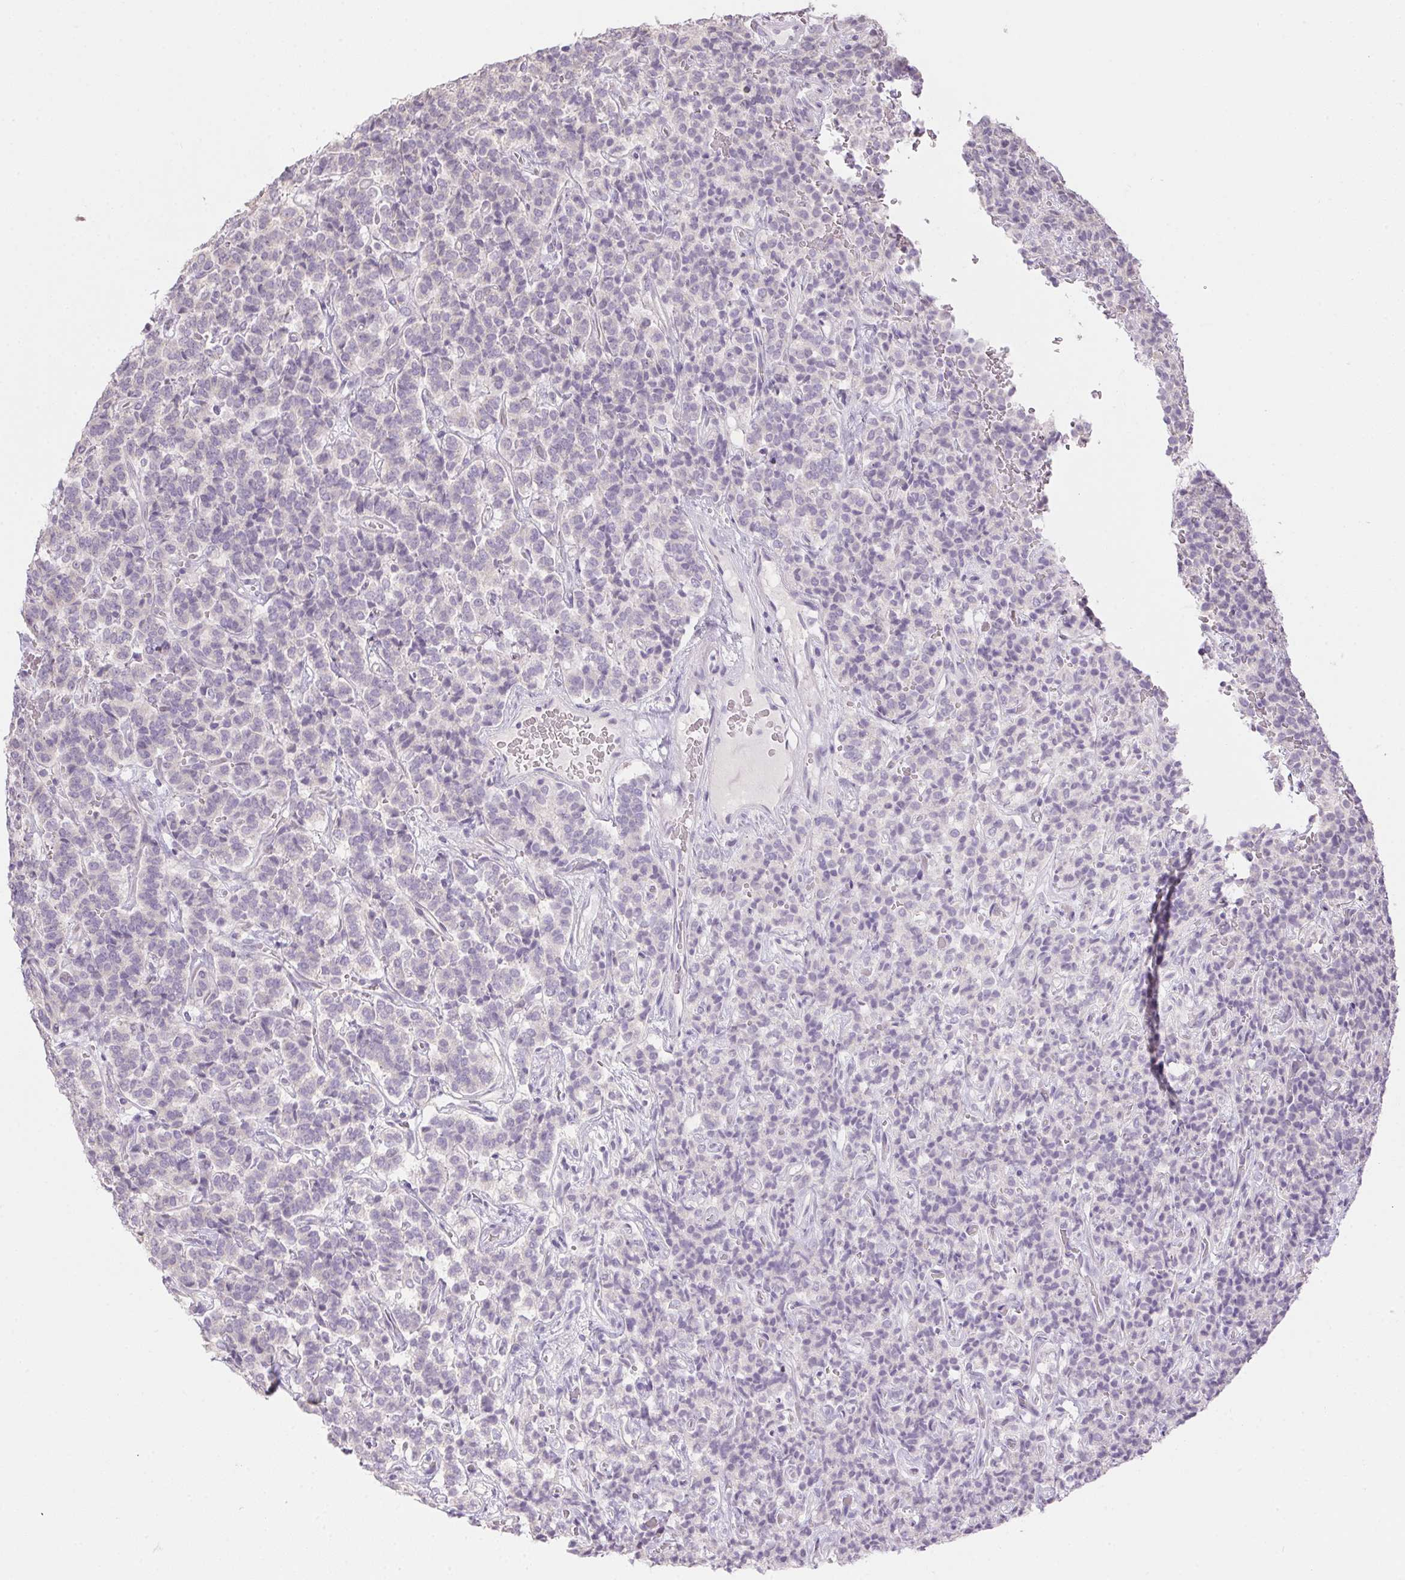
{"staining": {"intensity": "negative", "quantity": "none", "location": "none"}, "tissue": "carcinoid", "cell_type": "Tumor cells", "image_type": "cancer", "snomed": [{"axis": "morphology", "description": "Carcinoid, malignant, NOS"}, {"axis": "topography", "description": "Pancreas"}], "caption": "Immunohistochemistry (IHC) image of neoplastic tissue: carcinoid stained with DAB (3,3'-diaminobenzidine) exhibits no significant protein staining in tumor cells.", "gene": "CTCFL", "patient": {"sex": "male", "age": 36}}